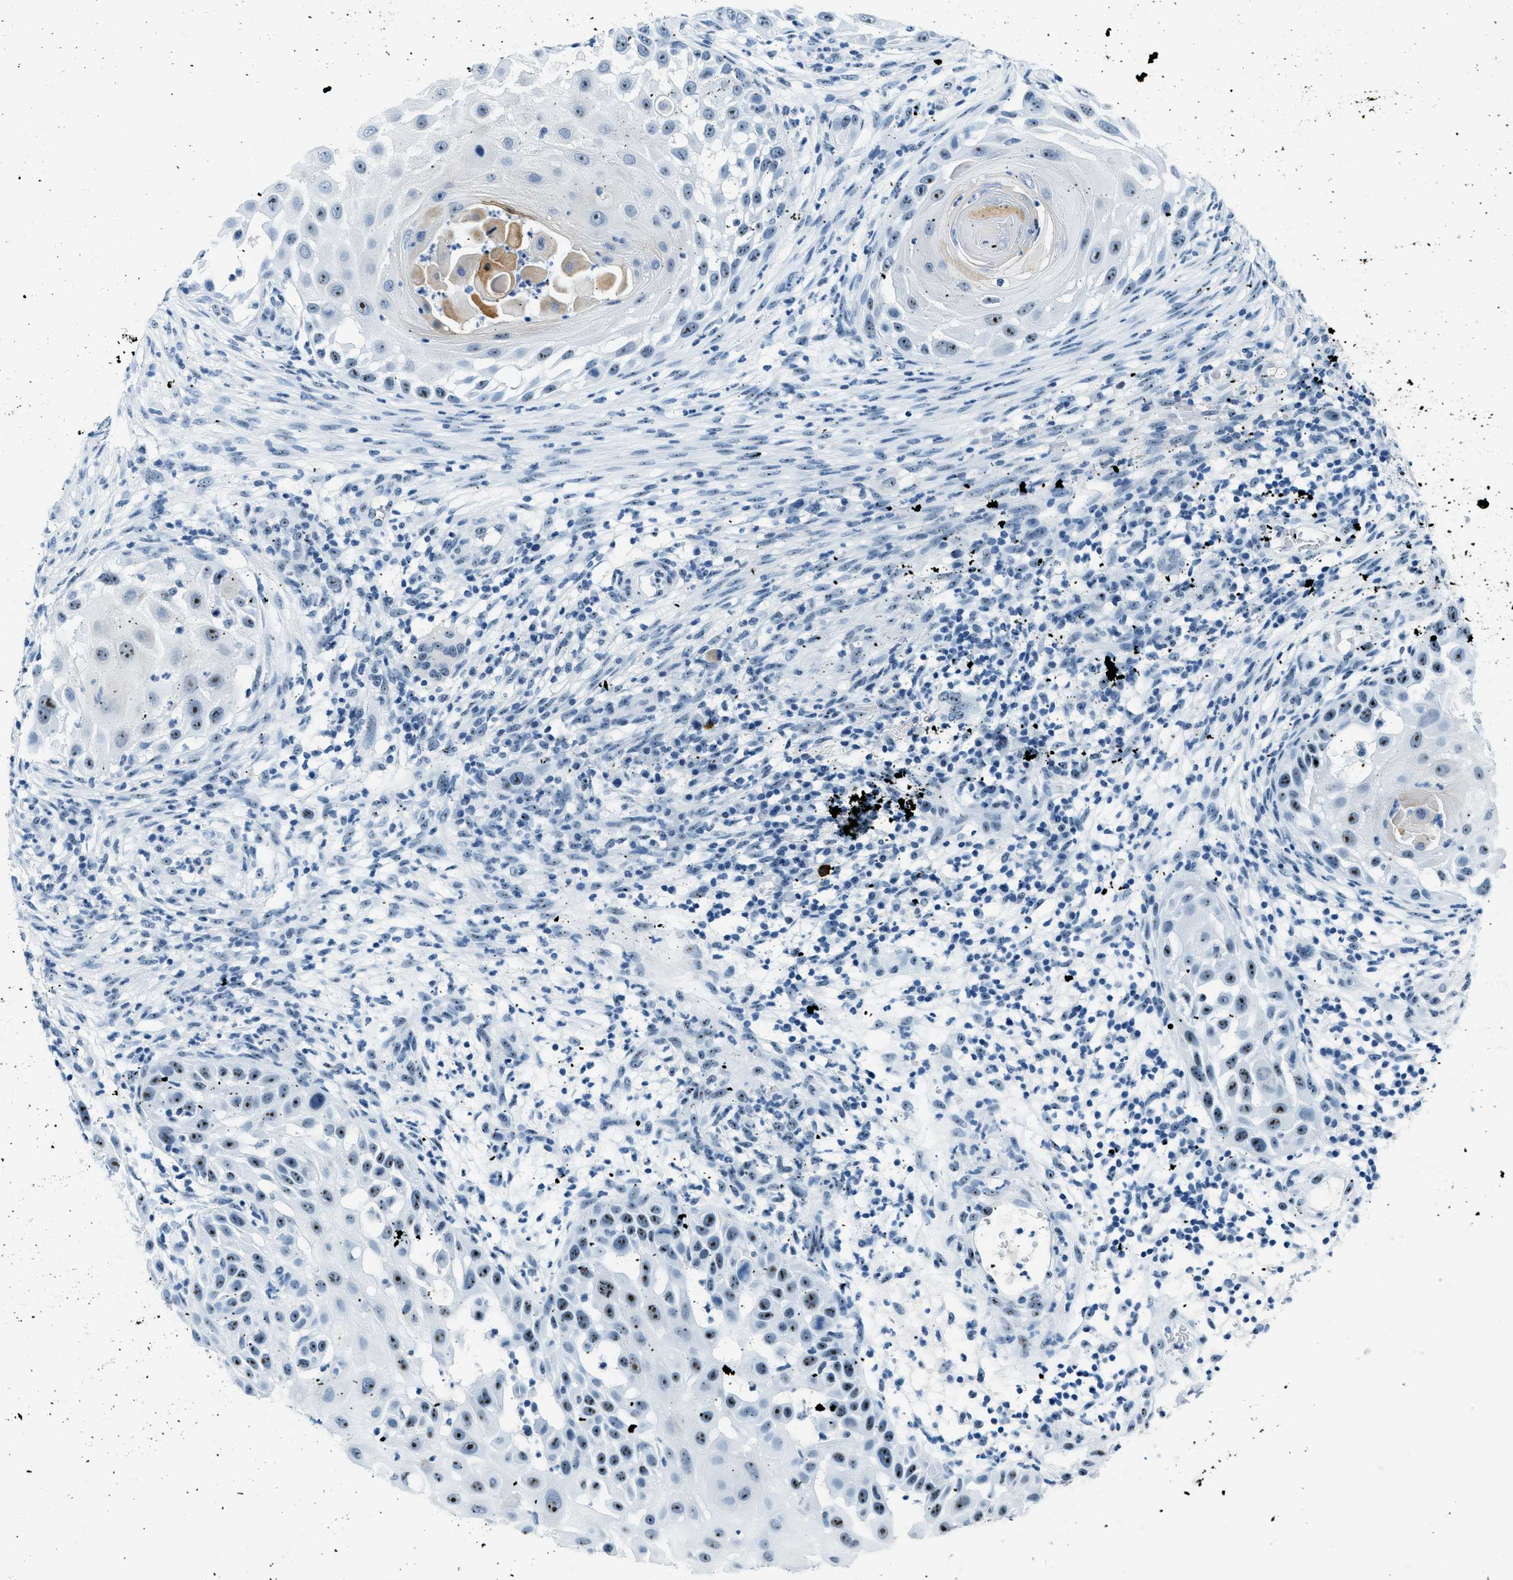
{"staining": {"intensity": "moderate", "quantity": "<25%", "location": "nuclear"}, "tissue": "skin cancer", "cell_type": "Tumor cells", "image_type": "cancer", "snomed": [{"axis": "morphology", "description": "Squamous cell carcinoma, NOS"}, {"axis": "topography", "description": "Skin"}], "caption": "A brown stain labels moderate nuclear staining of a protein in skin squamous cell carcinoma tumor cells. The protein is stained brown, and the nuclei are stained in blue (DAB IHC with brightfield microscopy, high magnification).", "gene": "PLA2G2A", "patient": {"sex": "female", "age": 44}}